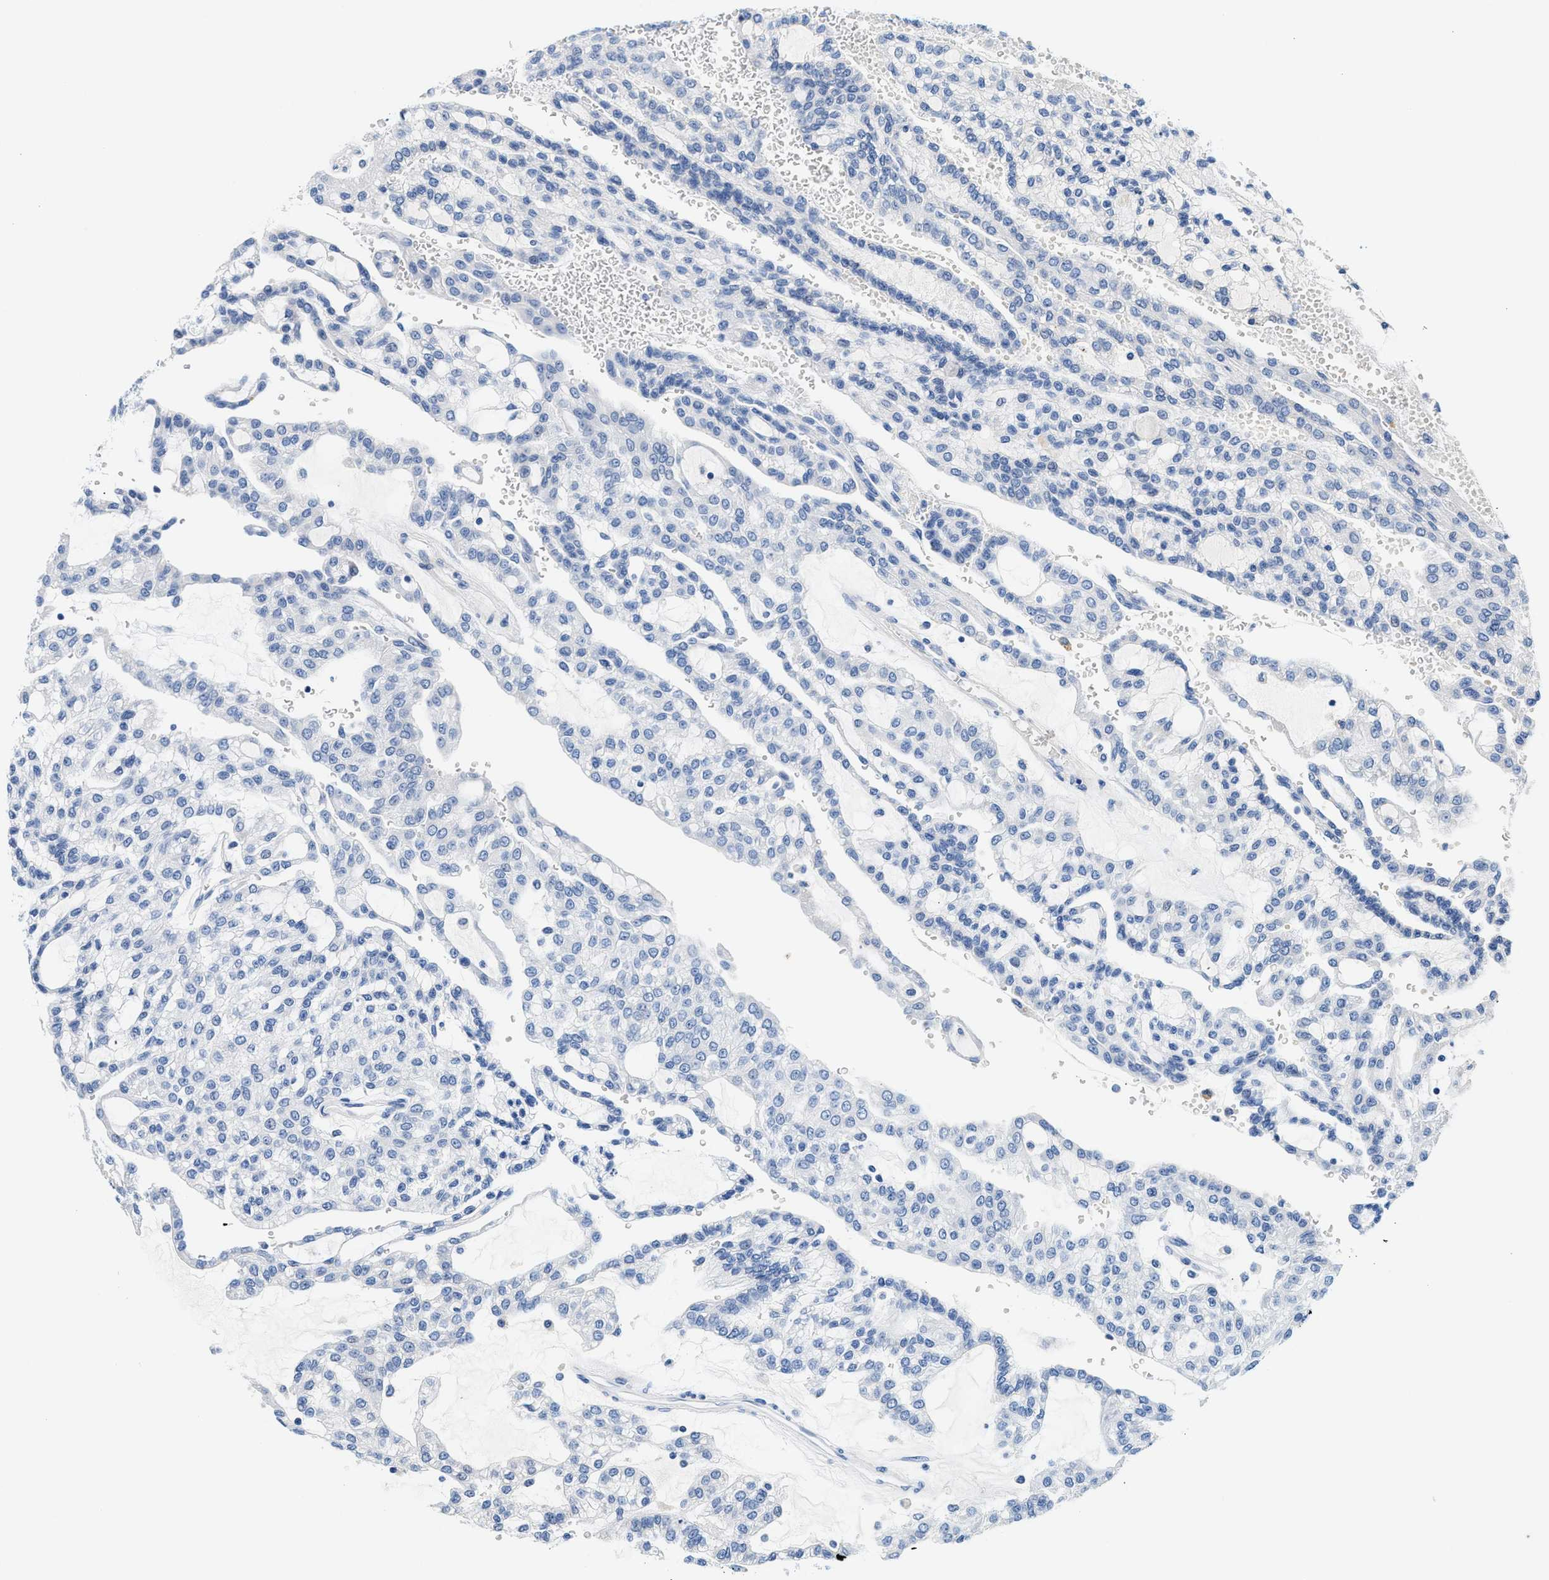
{"staining": {"intensity": "negative", "quantity": "none", "location": "none"}, "tissue": "renal cancer", "cell_type": "Tumor cells", "image_type": "cancer", "snomed": [{"axis": "morphology", "description": "Adenocarcinoma, NOS"}, {"axis": "topography", "description": "Kidney"}], "caption": "Human adenocarcinoma (renal) stained for a protein using IHC reveals no staining in tumor cells.", "gene": "ACTL7B", "patient": {"sex": "male", "age": 63}}